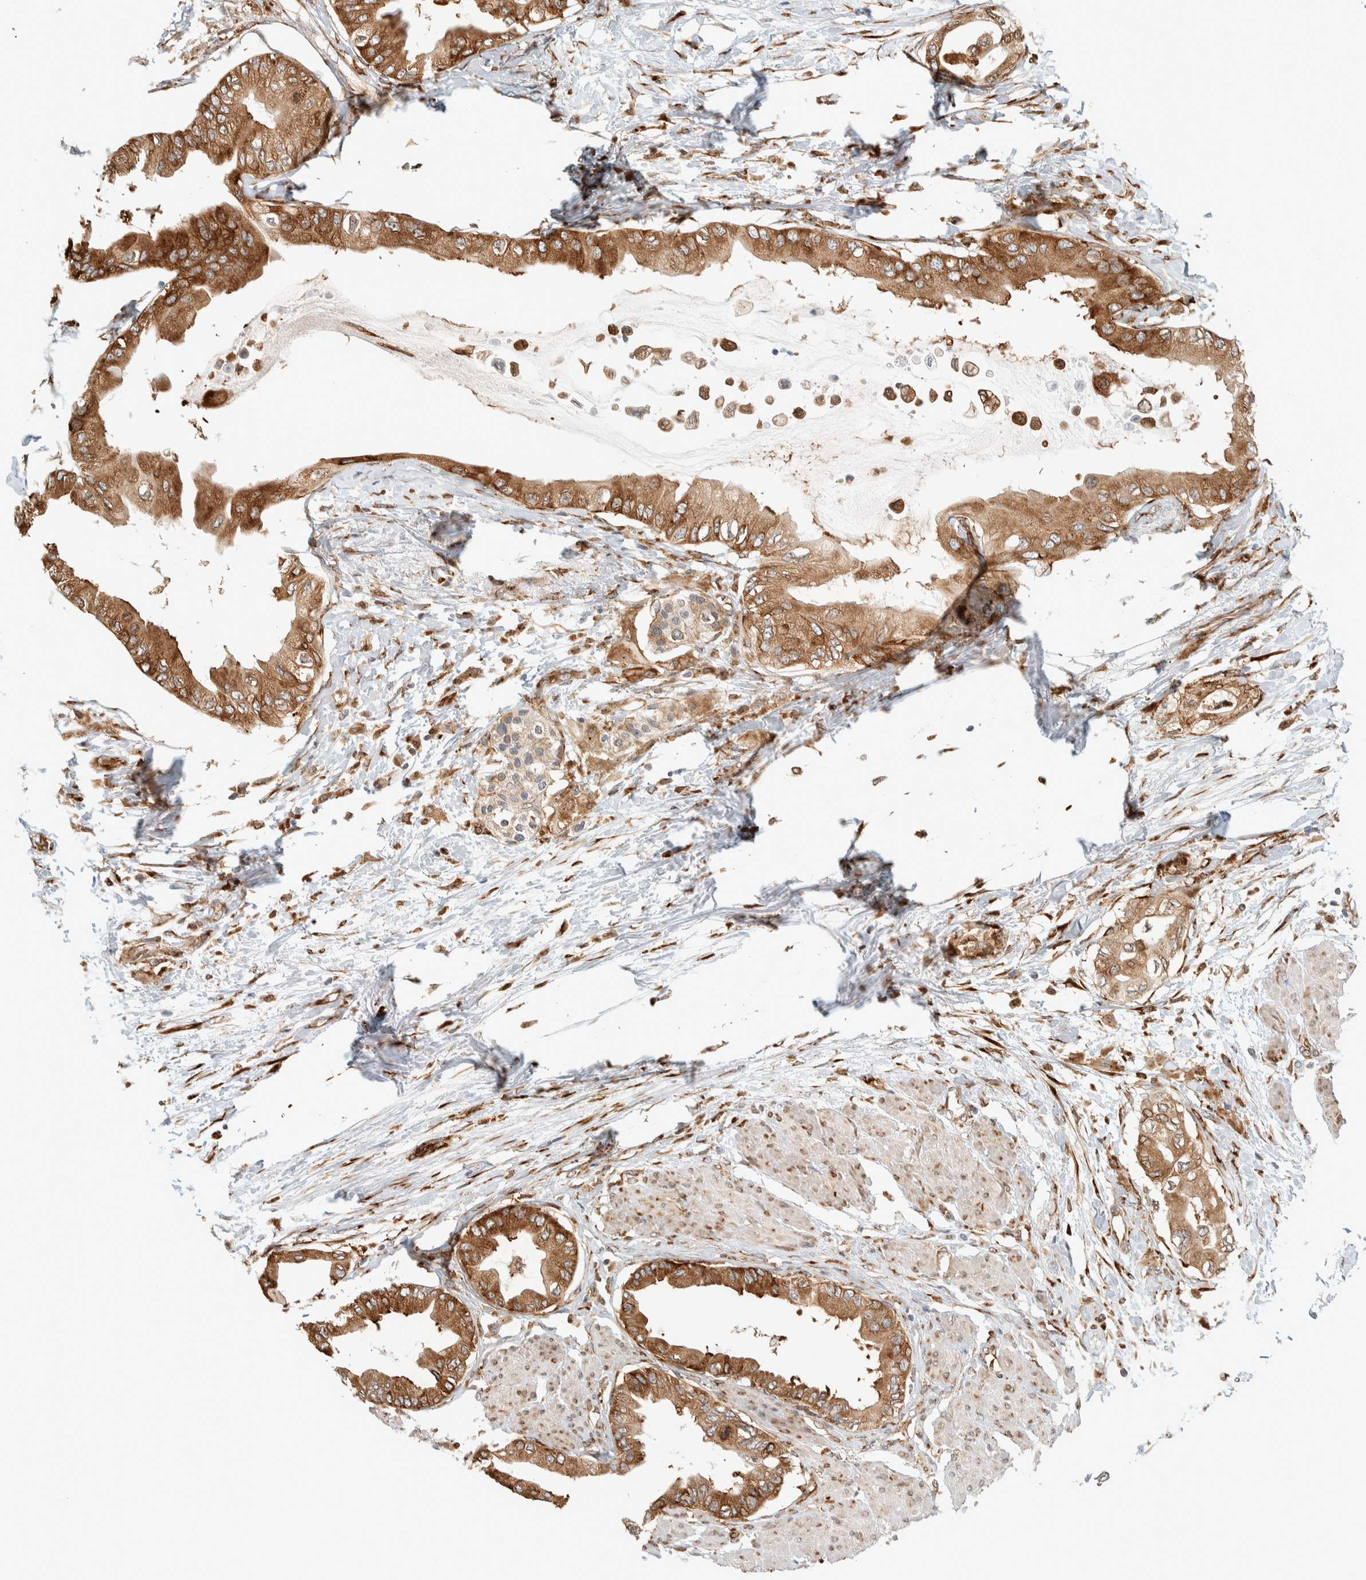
{"staining": {"intensity": "moderate", "quantity": ">75%", "location": "cytoplasmic/membranous"}, "tissue": "pancreatic cancer", "cell_type": "Tumor cells", "image_type": "cancer", "snomed": [{"axis": "morphology", "description": "Normal tissue, NOS"}, {"axis": "morphology", "description": "Adenocarcinoma, NOS"}, {"axis": "topography", "description": "Pancreas"}, {"axis": "topography", "description": "Duodenum"}], "caption": "Immunohistochemical staining of pancreatic cancer (adenocarcinoma) exhibits medium levels of moderate cytoplasmic/membranous staining in approximately >75% of tumor cells.", "gene": "LLGL2", "patient": {"sex": "female", "age": 60}}